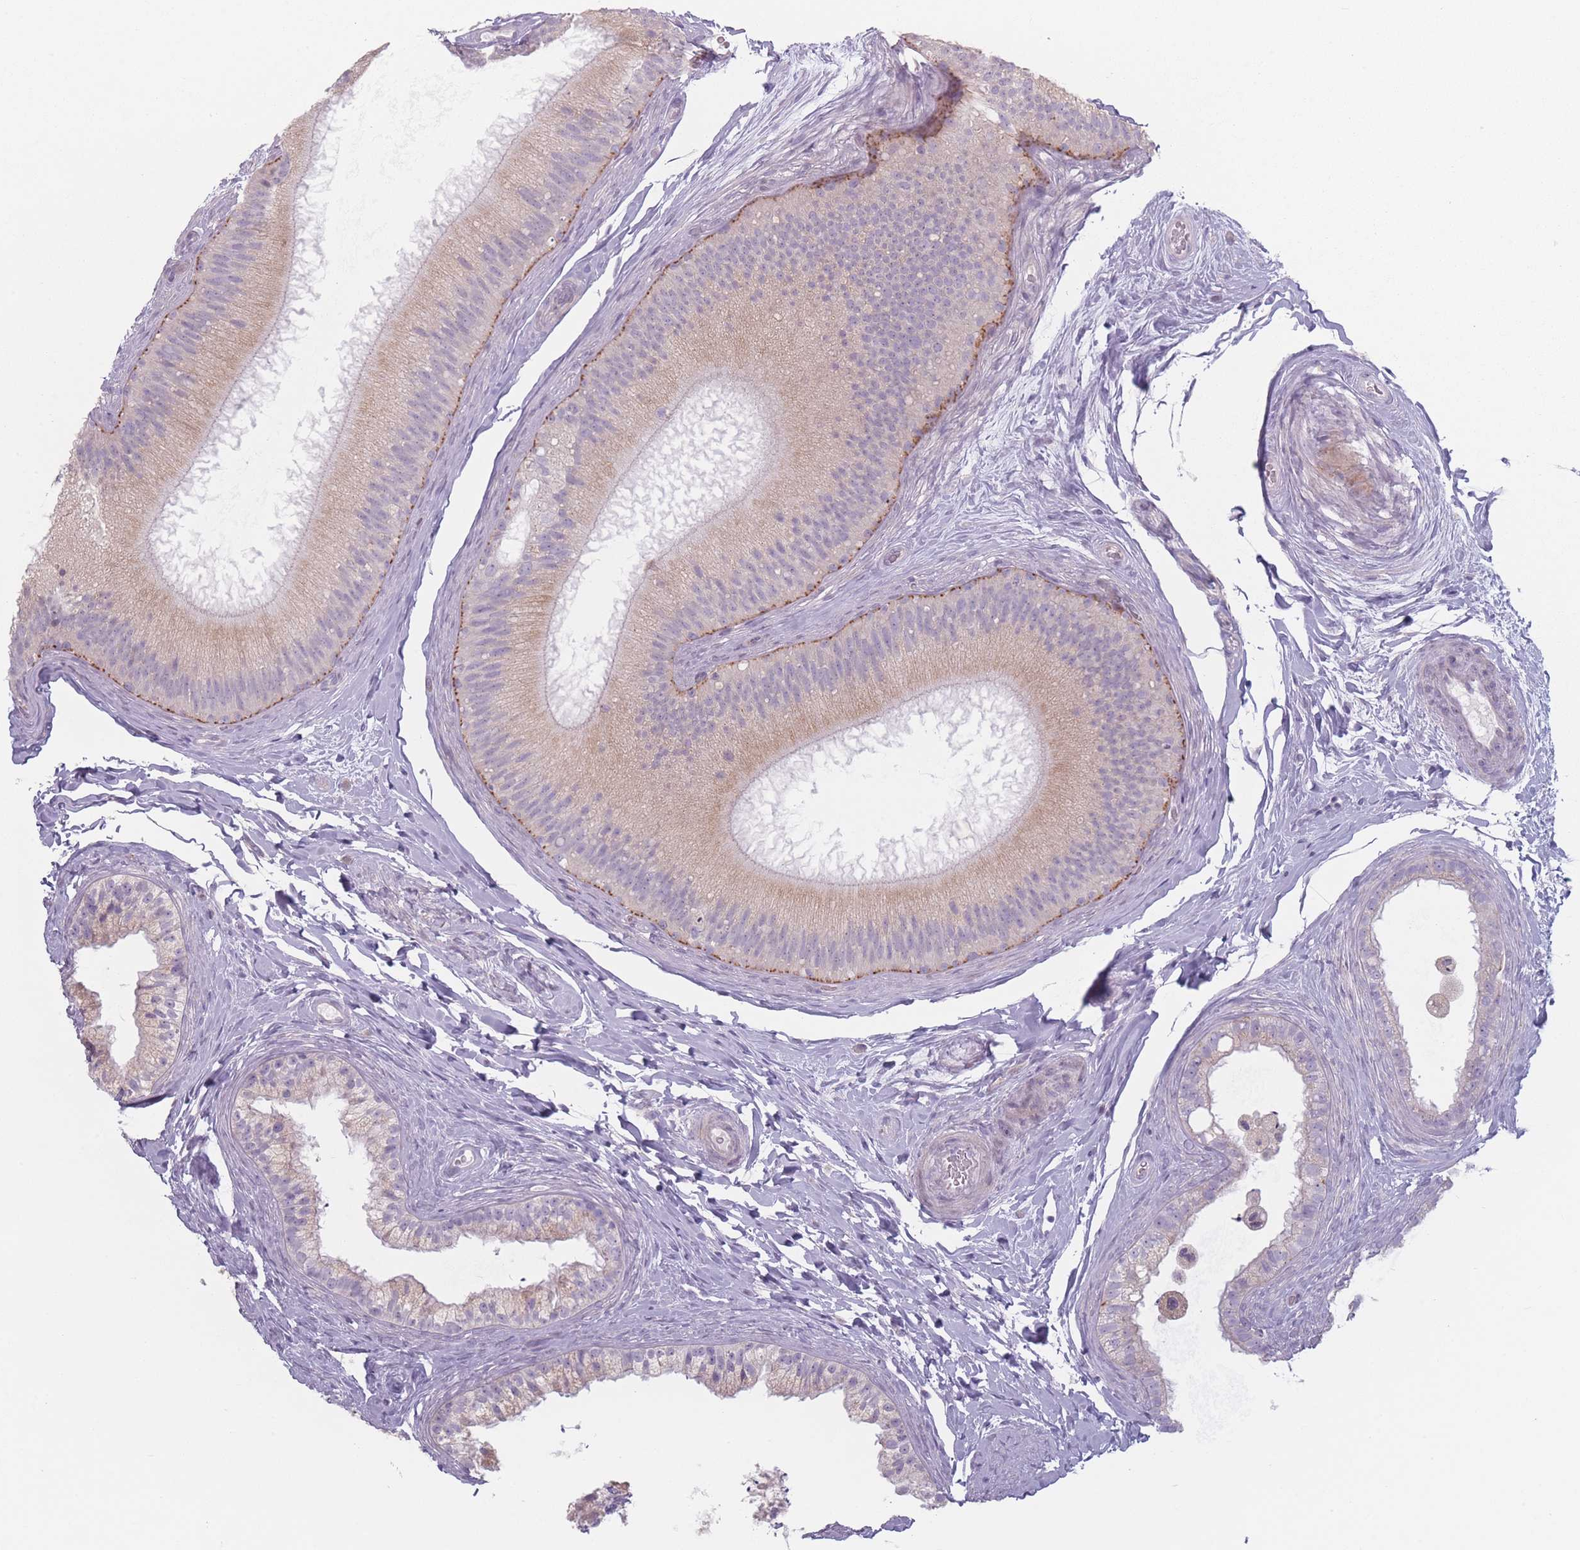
{"staining": {"intensity": "weak", "quantity": "<25%", "location": "cytoplasmic/membranous"}, "tissue": "epididymis", "cell_type": "Glandular cells", "image_type": "normal", "snomed": [{"axis": "morphology", "description": "Normal tissue, NOS"}, {"axis": "topography", "description": "Epididymis"}], "caption": "Epididymis stained for a protein using IHC demonstrates no positivity glandular cells.", "gene": "RASL10B", "patient": {"sex": "male", "age": 45}}